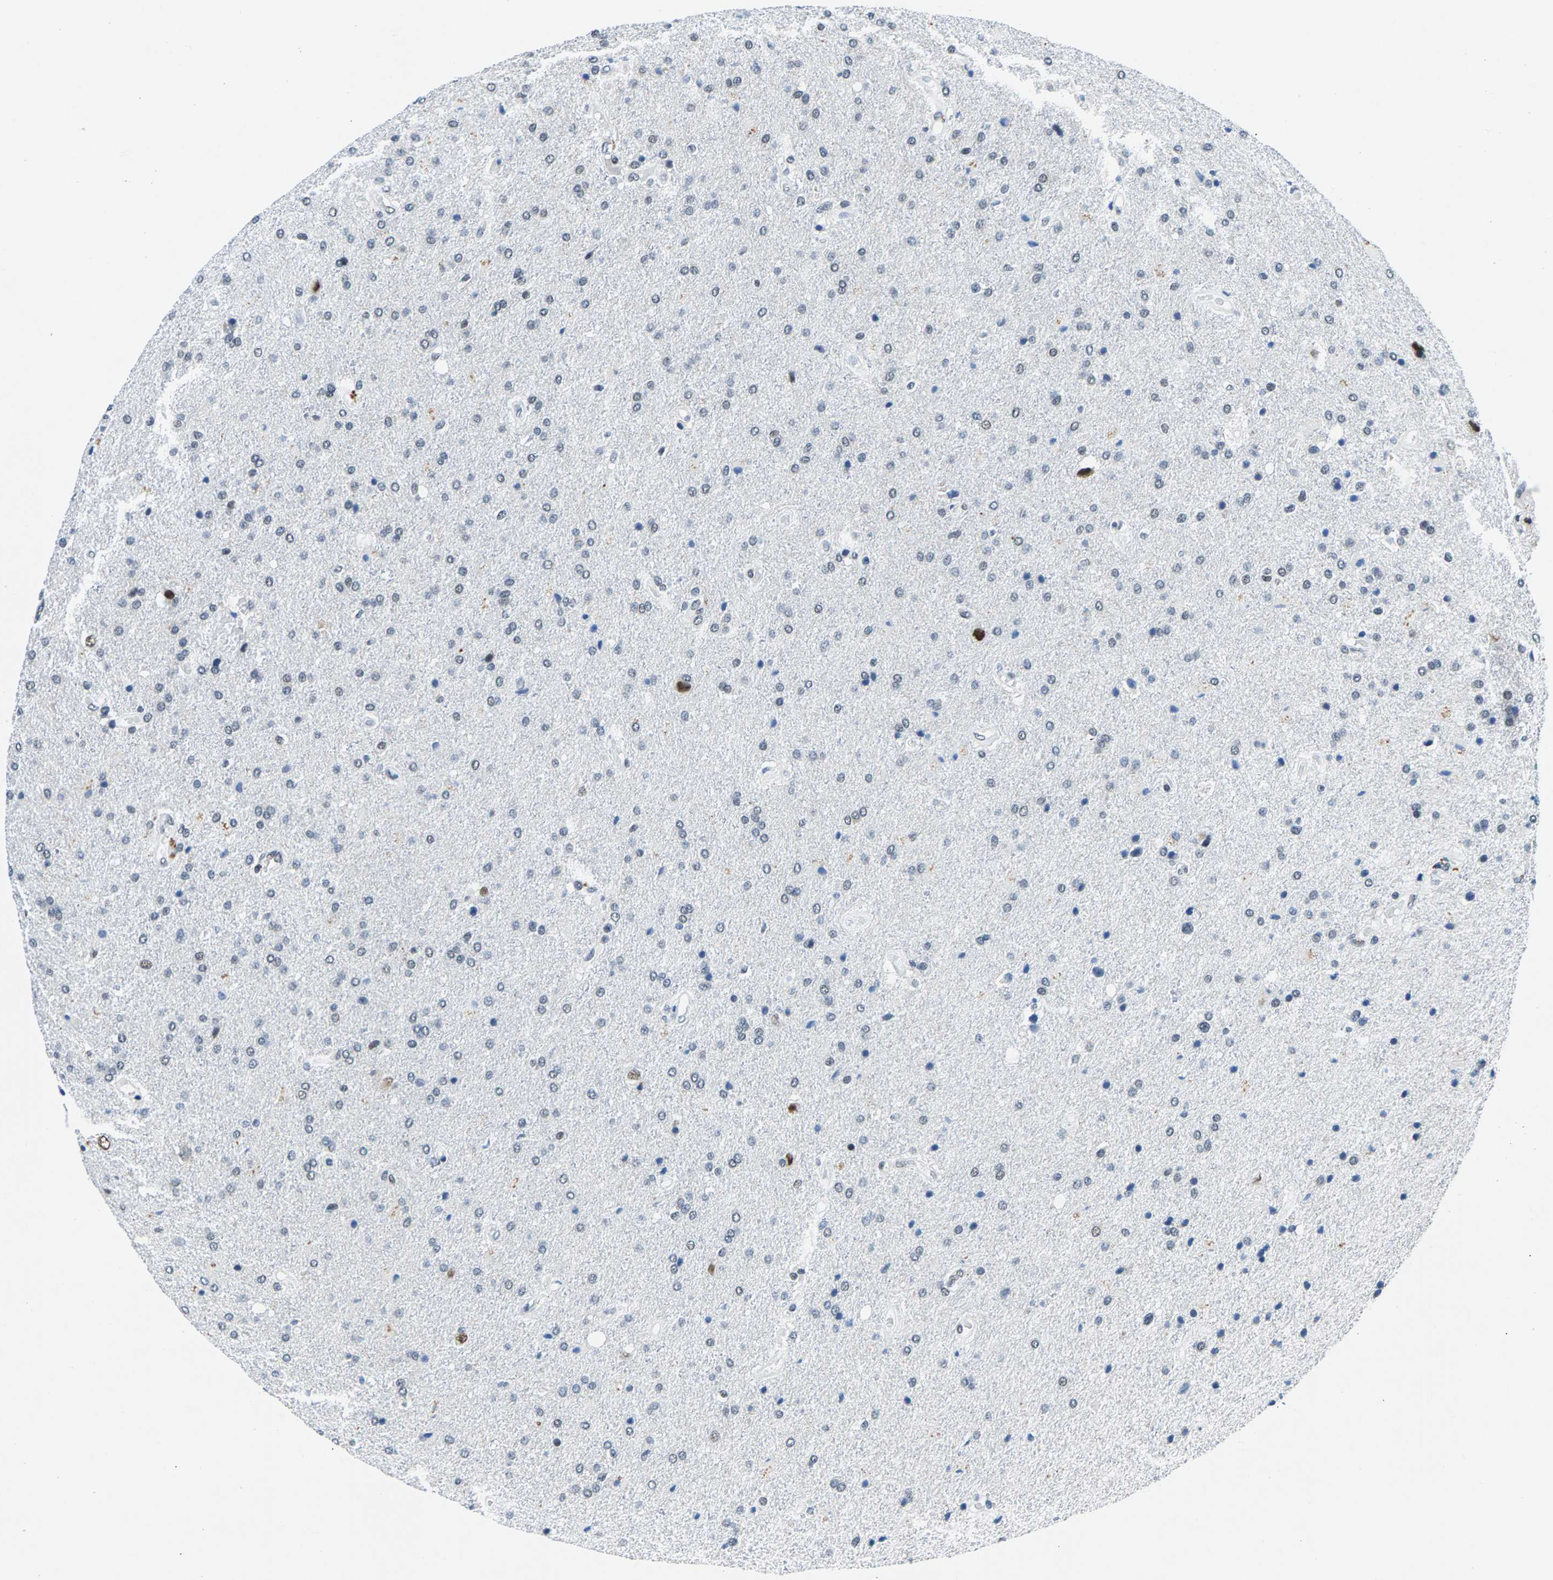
{"staining": {"intensity": "negative", "quantity": "none", "location": "none"}, "tissue": "glioma", "cell_type": "Tumor cells", "image_type": "cancer", "snomed": [{"axis": "morphology", "description": "Glioma, malignant, High grade"}, {"axis": "topography", "description": "Brain"}], "caption": "Image shows no protein staining in tumor cells of high-grade glioma (malignant) tissue.", "gene": "ATF2", "patient": {"sex": "male", "age": 72}}